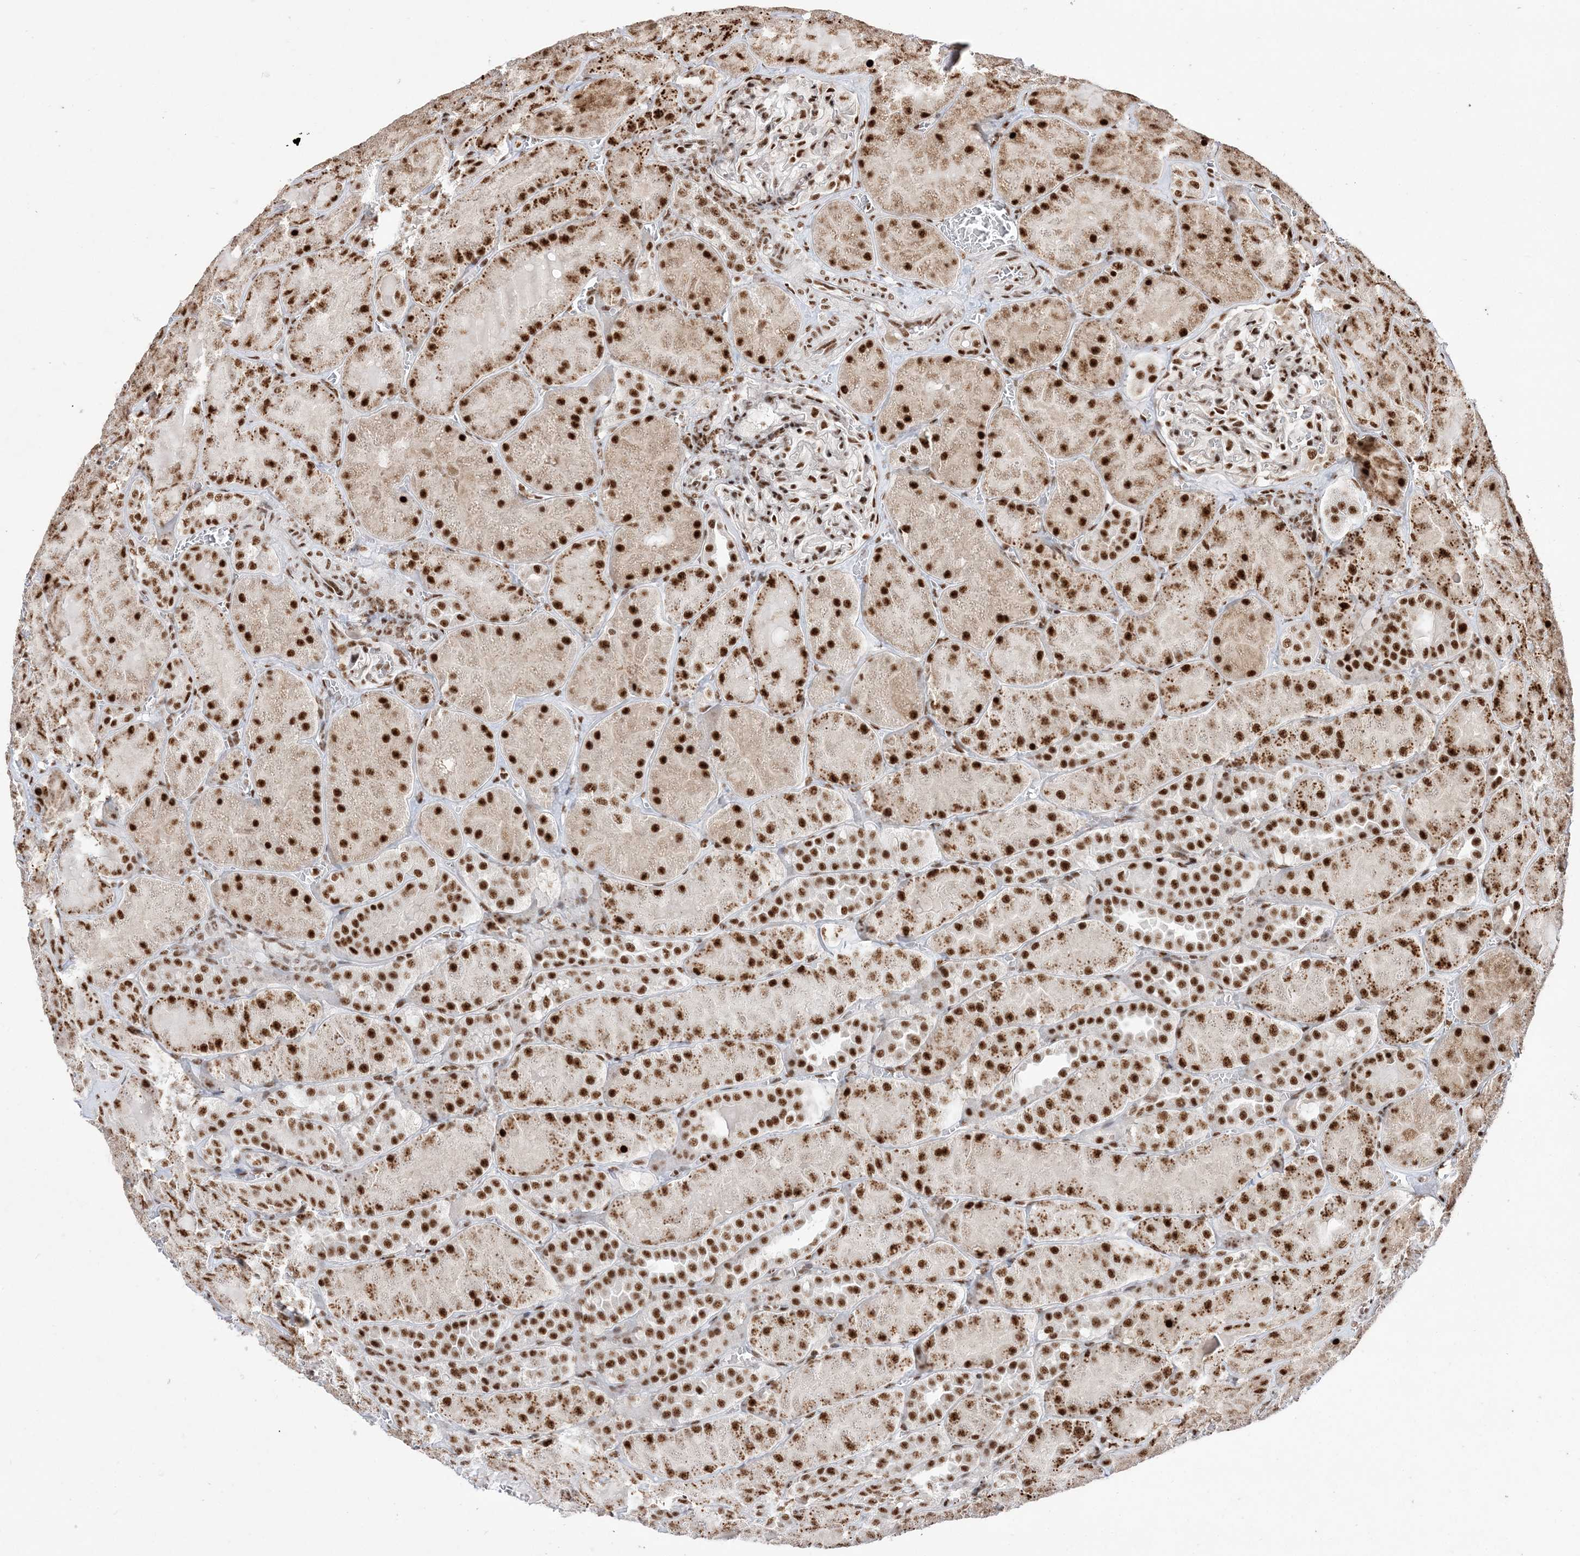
{"staining": {"intensity": "moderate", "quantity": ">75%", "location": "nuclear"}, "tissue": "kidney", "cell_type": "Cells in glomeruli", "image_type": "normal", "snomed": [{"axis": "morphology", "description": "Normal tissue, NOS"}, {"axis": "topography", "description": "Kidney"}], "caption": "Cells in glomeruli exhibit moderate nuclear expression in approximately >75% of cells in normal kidney.", "gene": "RBM17", "patient": {"sex": "male", "age": 28}}